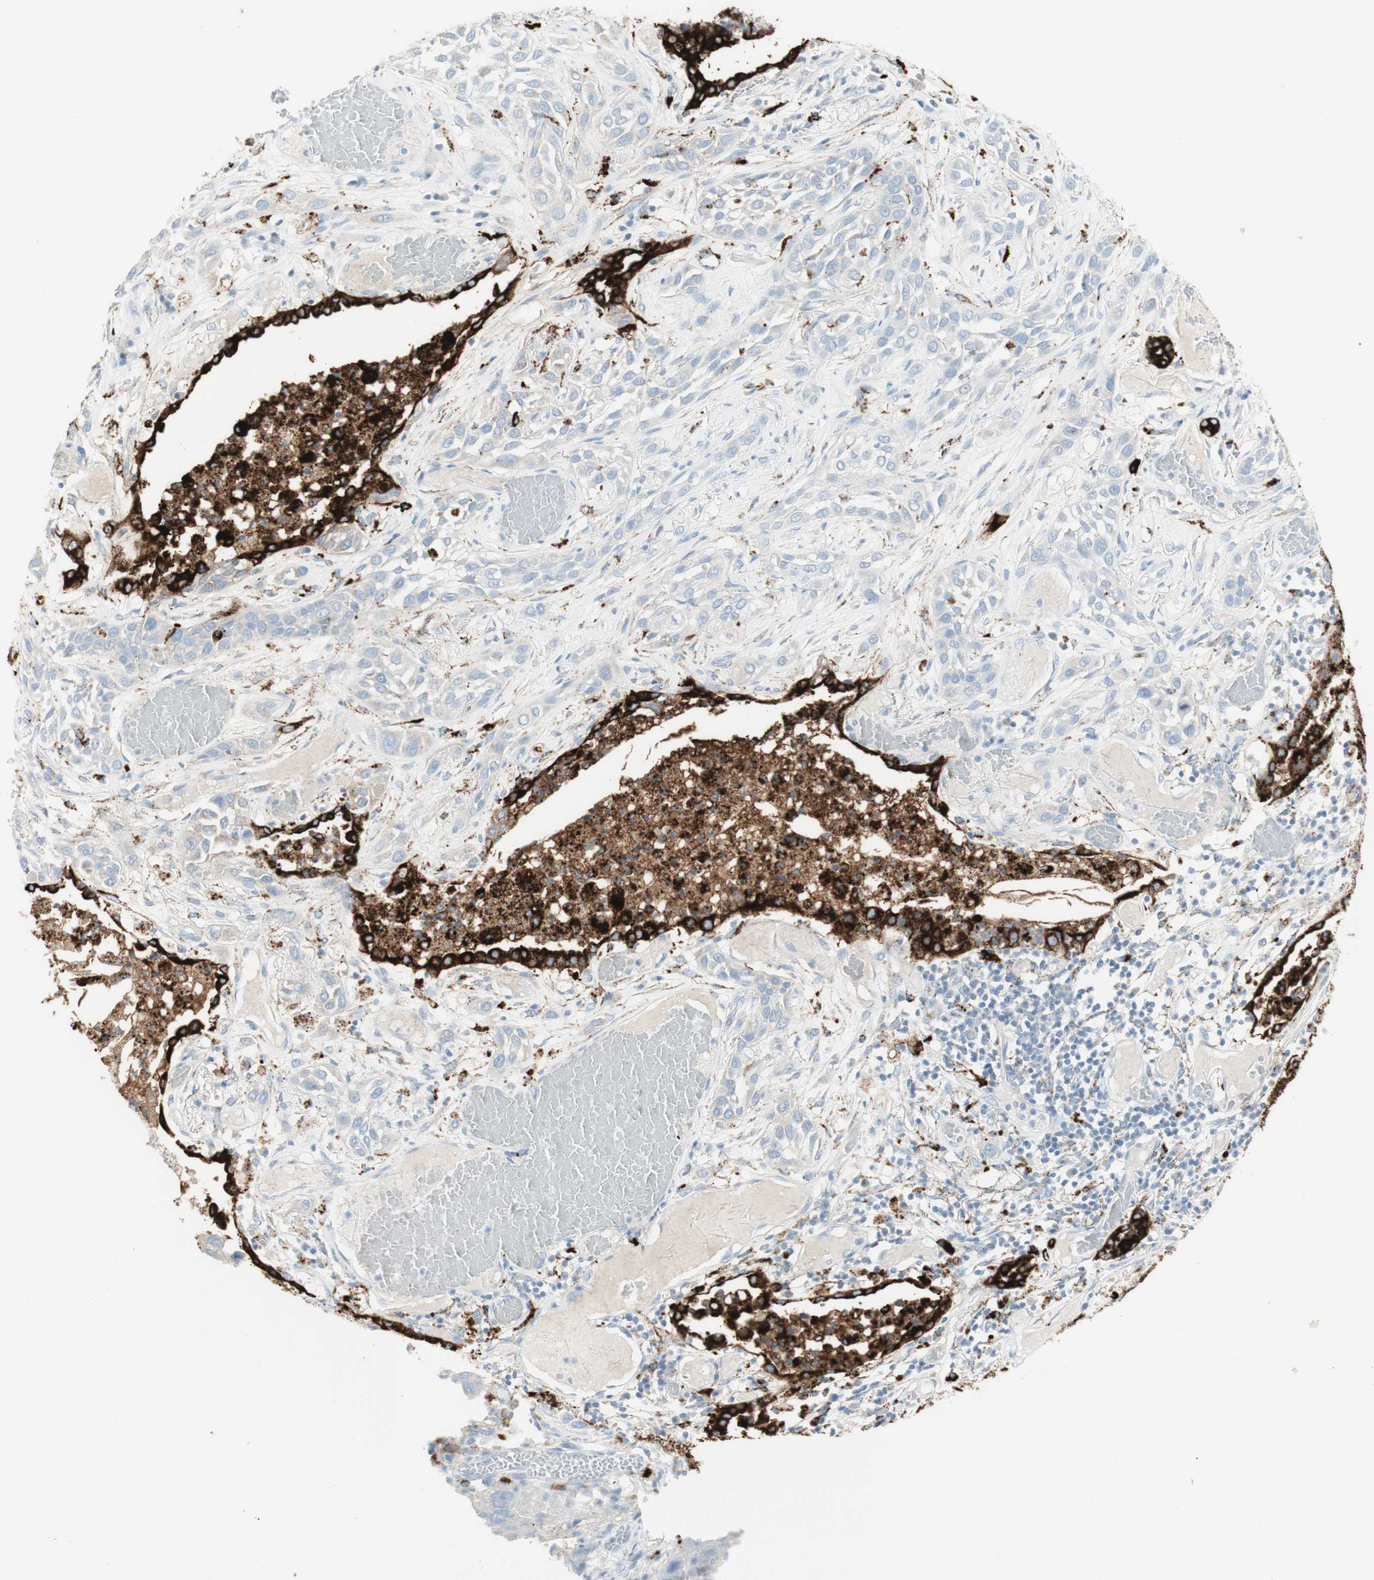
{"staining": {"intensity": "negative", "quantity": "none", "location": "none"}, "tissue": "lung cancer", "cell_type": "Tumor cells", "image_type": "cancer", "snomed": [{"axis": "morphology", "description": "Squamous cell carcinoma, NOS"}, {"axis": "topography", "description": "Lung"}], "caption": "A high-resolution histopathology image shows immunohistochemistry (IHC) staining of lung squamous cell carcinoma, which displays no significant staining in tumor cells.", "gene": "NAPSA", "patient": {"sex": "male", "age": 71}}